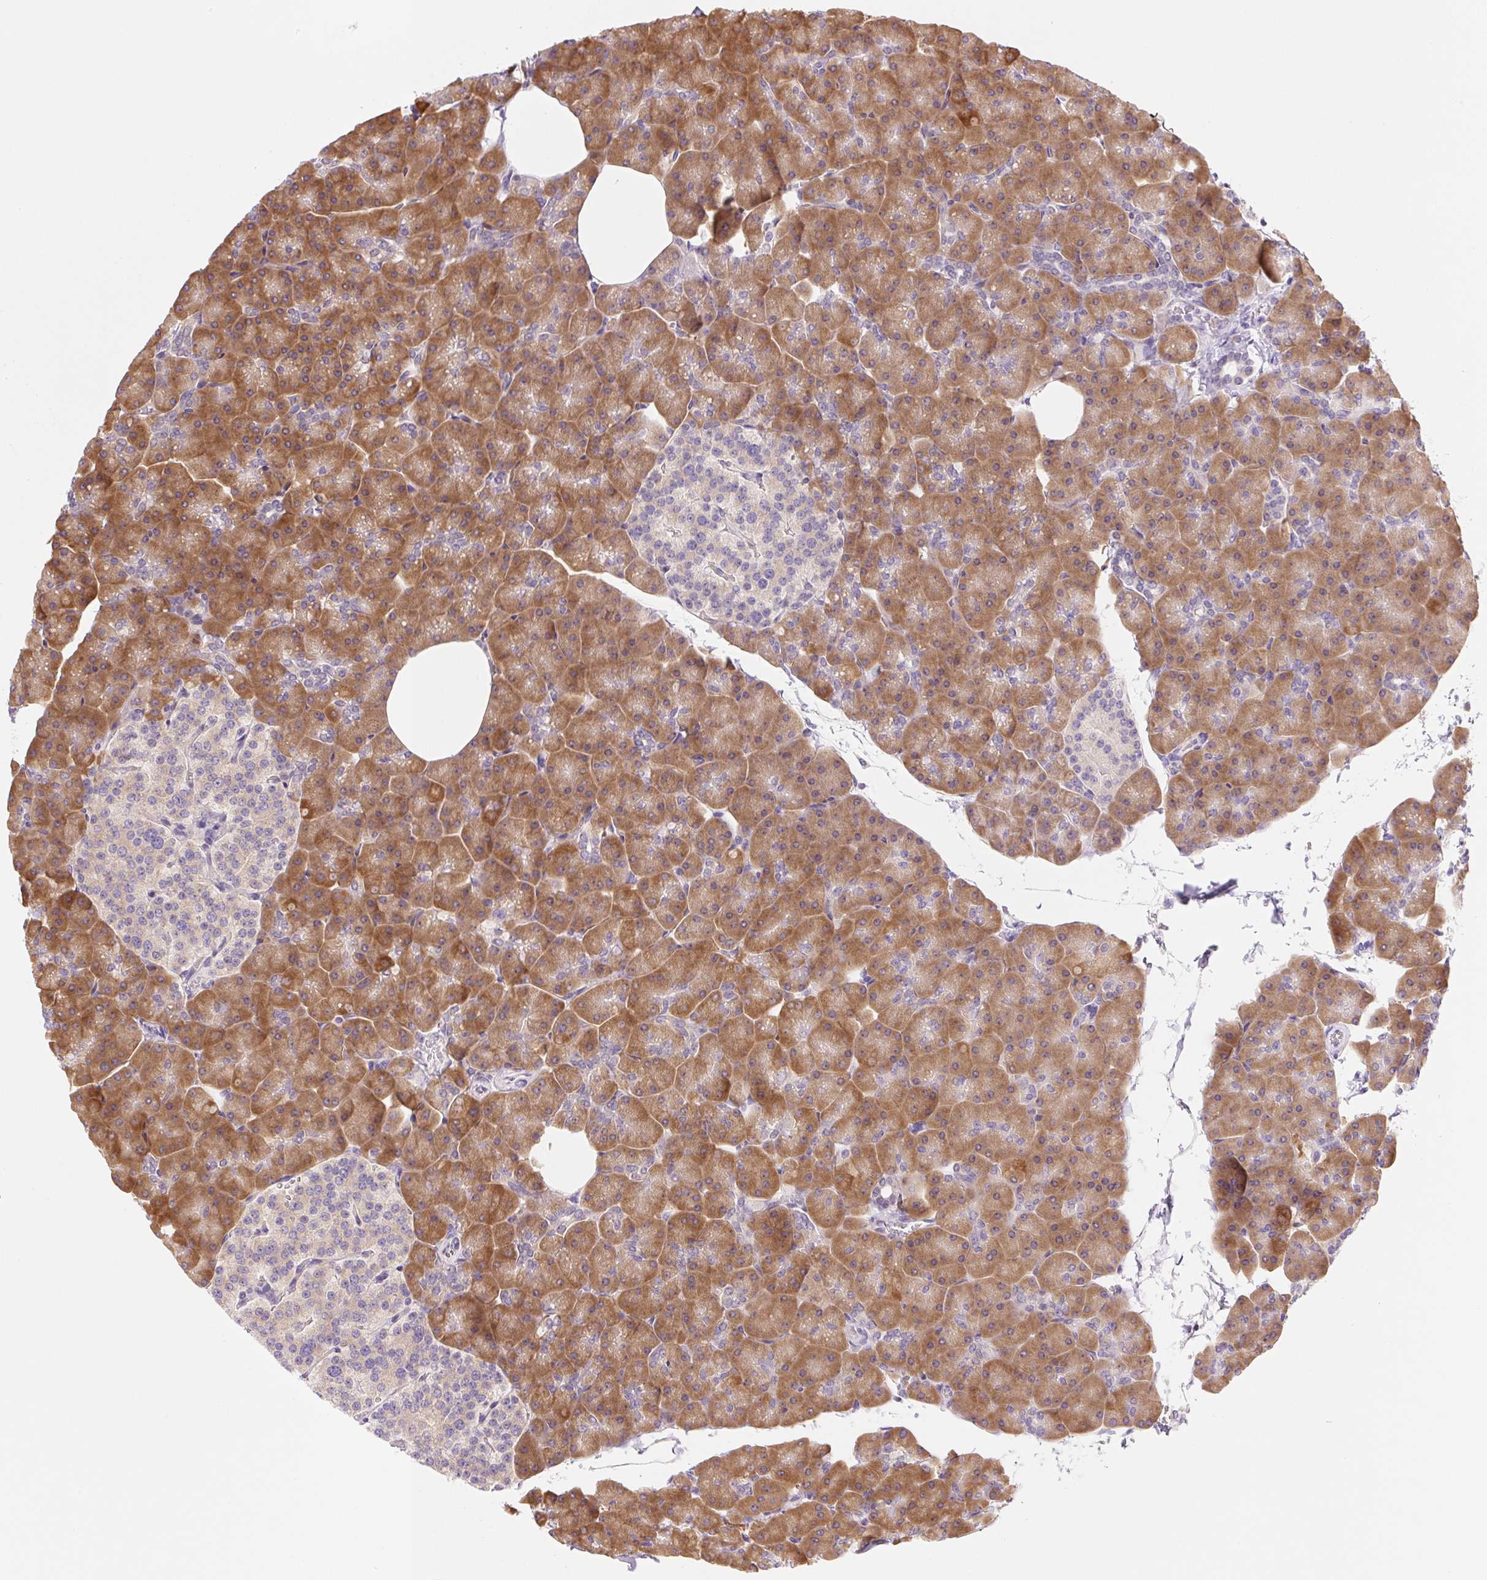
{"staining": {"intensity": "moderate", "quantity": ">75%", "location": "cytoplasmic/membranous"}, "tissue": "pancreas", "cell_type": "Exocrine glandular cells", "image_type": "normal", "snomed": [{"axis": "morphology", "description": "Normal tissue, NOS"}, {"axis": "topography", "description": "Pancreas"}], "caption": "Immunohistochemistry photomicrograph of normal pancreas: human pancreas stained using immunohistochemistry (IHC) reveals medium levels of moderate protein expression localized specifically in the cytoplasmic/membranous of exocrine glandular cells, appearing as a cytoplasmic/membranous brown color.", "gene": "RPL18A", "patient": {"sex": "male", "age": 35}}